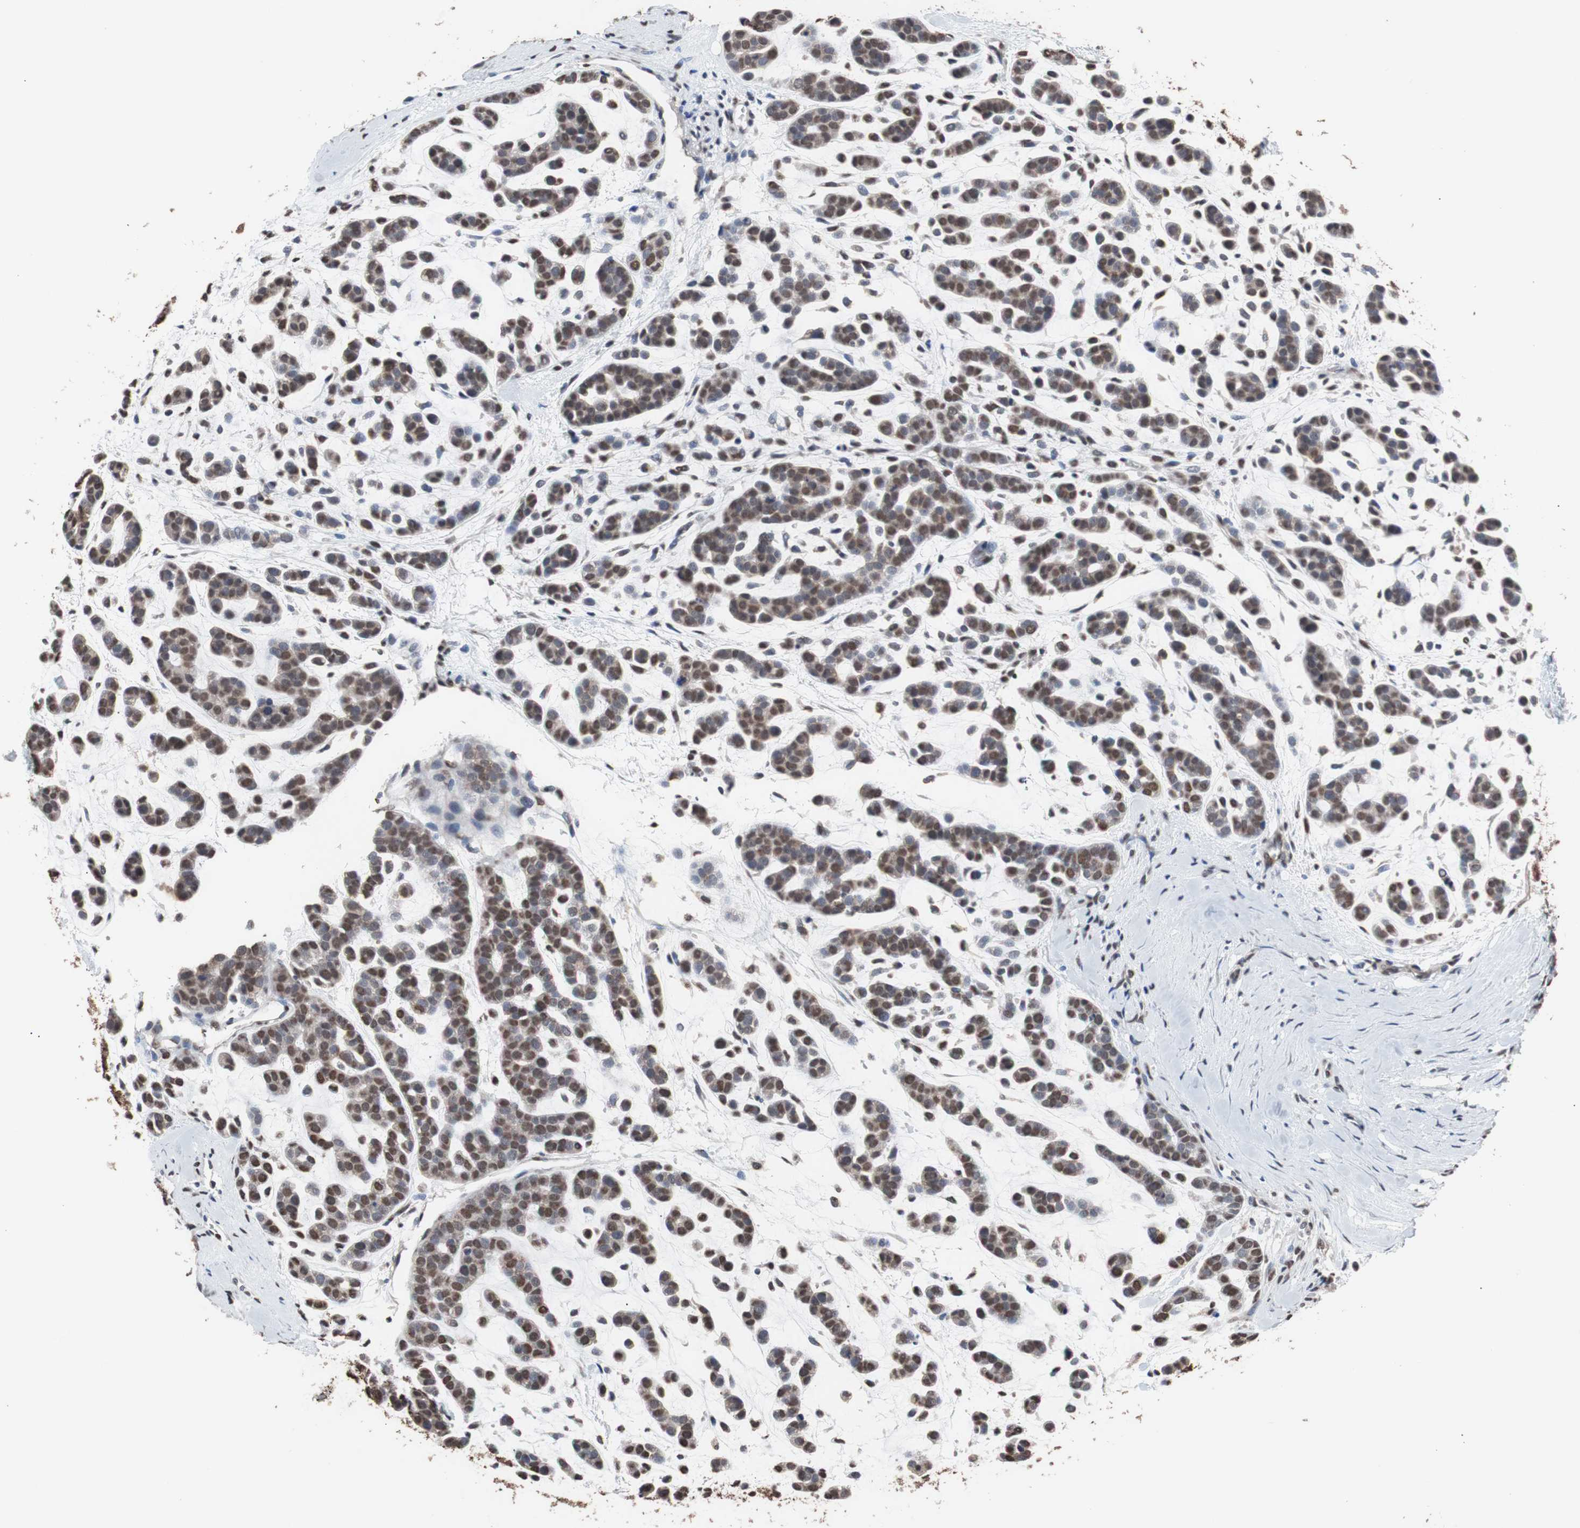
{"staining": {"intensity": "moderate", "quantity": "25%-75%", "location": "nuclear"}, "tissue": "head and neck cancer", "cell_type": "Tumor cells", "image_type": "cancer", "snomed": [{"axis": "morphology", "description": "Adenocarcinoma, NOS"}, {"axis": "morphology", "description": "Adenoma, NOS"}, {"axis": "topography", "description": "Head-Neck"}], "caption": "This is a photomicrograph of IHC staining of head and neck cancer (adenocarcinoma), which shows moderate expression in the nuclear of tumor cells.", "gene": "MED27", "patient": {"sex": "female", "age": 55}}